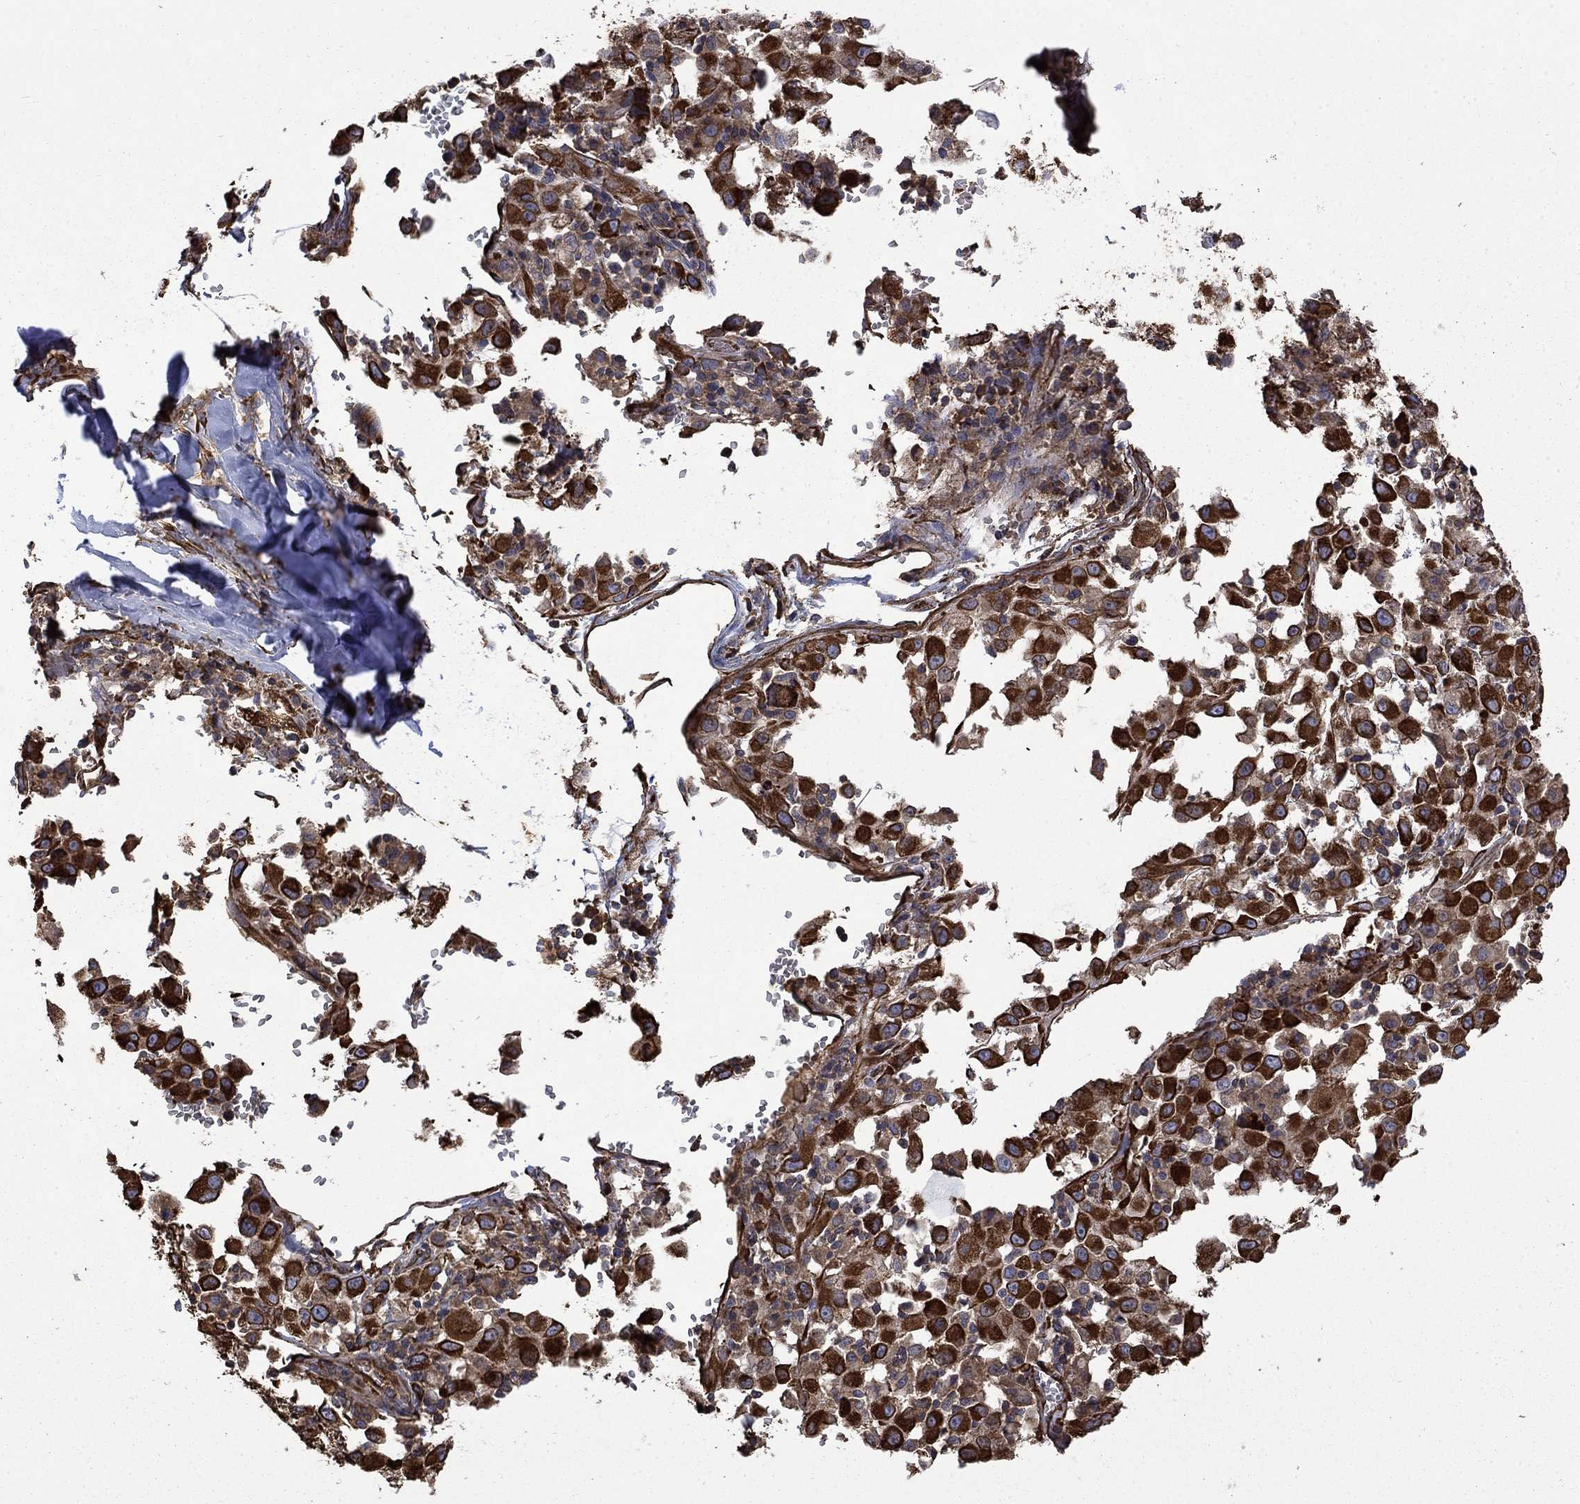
{"staining": {"intensity": "strong", "quantity": ">75%", "location": "cytoplasmic/membranous"}, "tissue": "melanoma", "cell_type": "Tumor cells", "image_type": "cancer", "snomed": [{"axis": "morphology", "description": "Malignant melanoma, Metastatic site"}, {"axis": "topography", "description": "Lymph node"}], "caption": "A high amount of strong cytoplasmic/membranous expression is seen in about >75% of tumor cells in melanoma tissue. (Stains: DAB in brown, nuclei in blue, Microscopy: brightfield microscopy at high magnification).", "gene": "CUTC", "patient": {"sex": "male", "age": 50}}